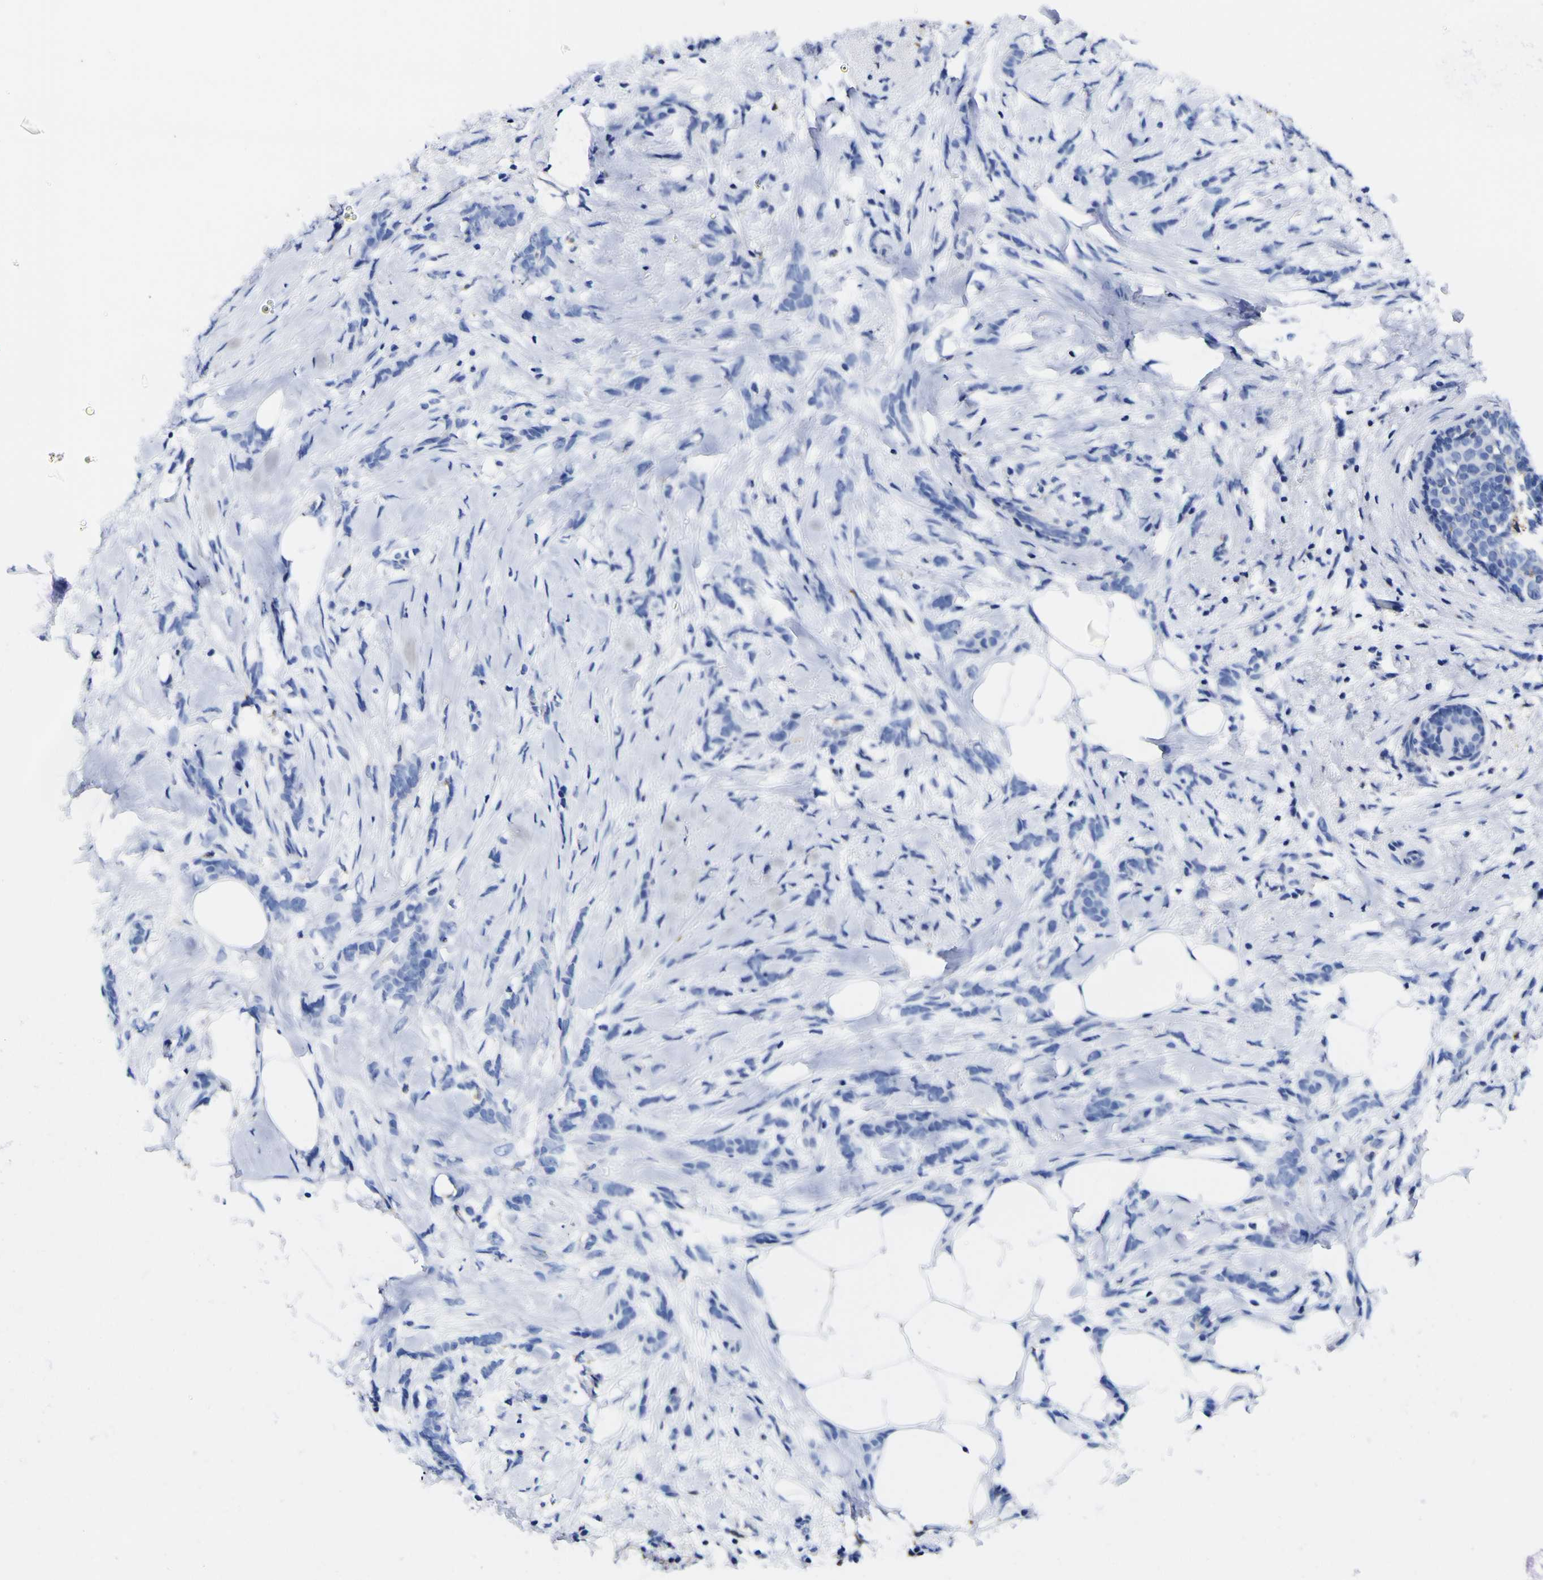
{"staining": {"intensity": "negative", "quantity": "none", "location": "none"}, "tissue": "breast cancer", "cell_type": "Tumor cells", "image_type": "cancer", "snomed": [{"axis": "morphology", "description": "Lobular carcinoma, in situ"}, {"axis": "morphology", "description": "Lobular carcinoma"}, {"axis": "topography", "description": "Breast"}], "caption": "A photomicrograph of lobular carcinoma in situ (breast) stained for a protein displays no brown staining in tumor cells.", "gene": "HLA-DQA1", "patient": {"sex": "female", "age": 41}}